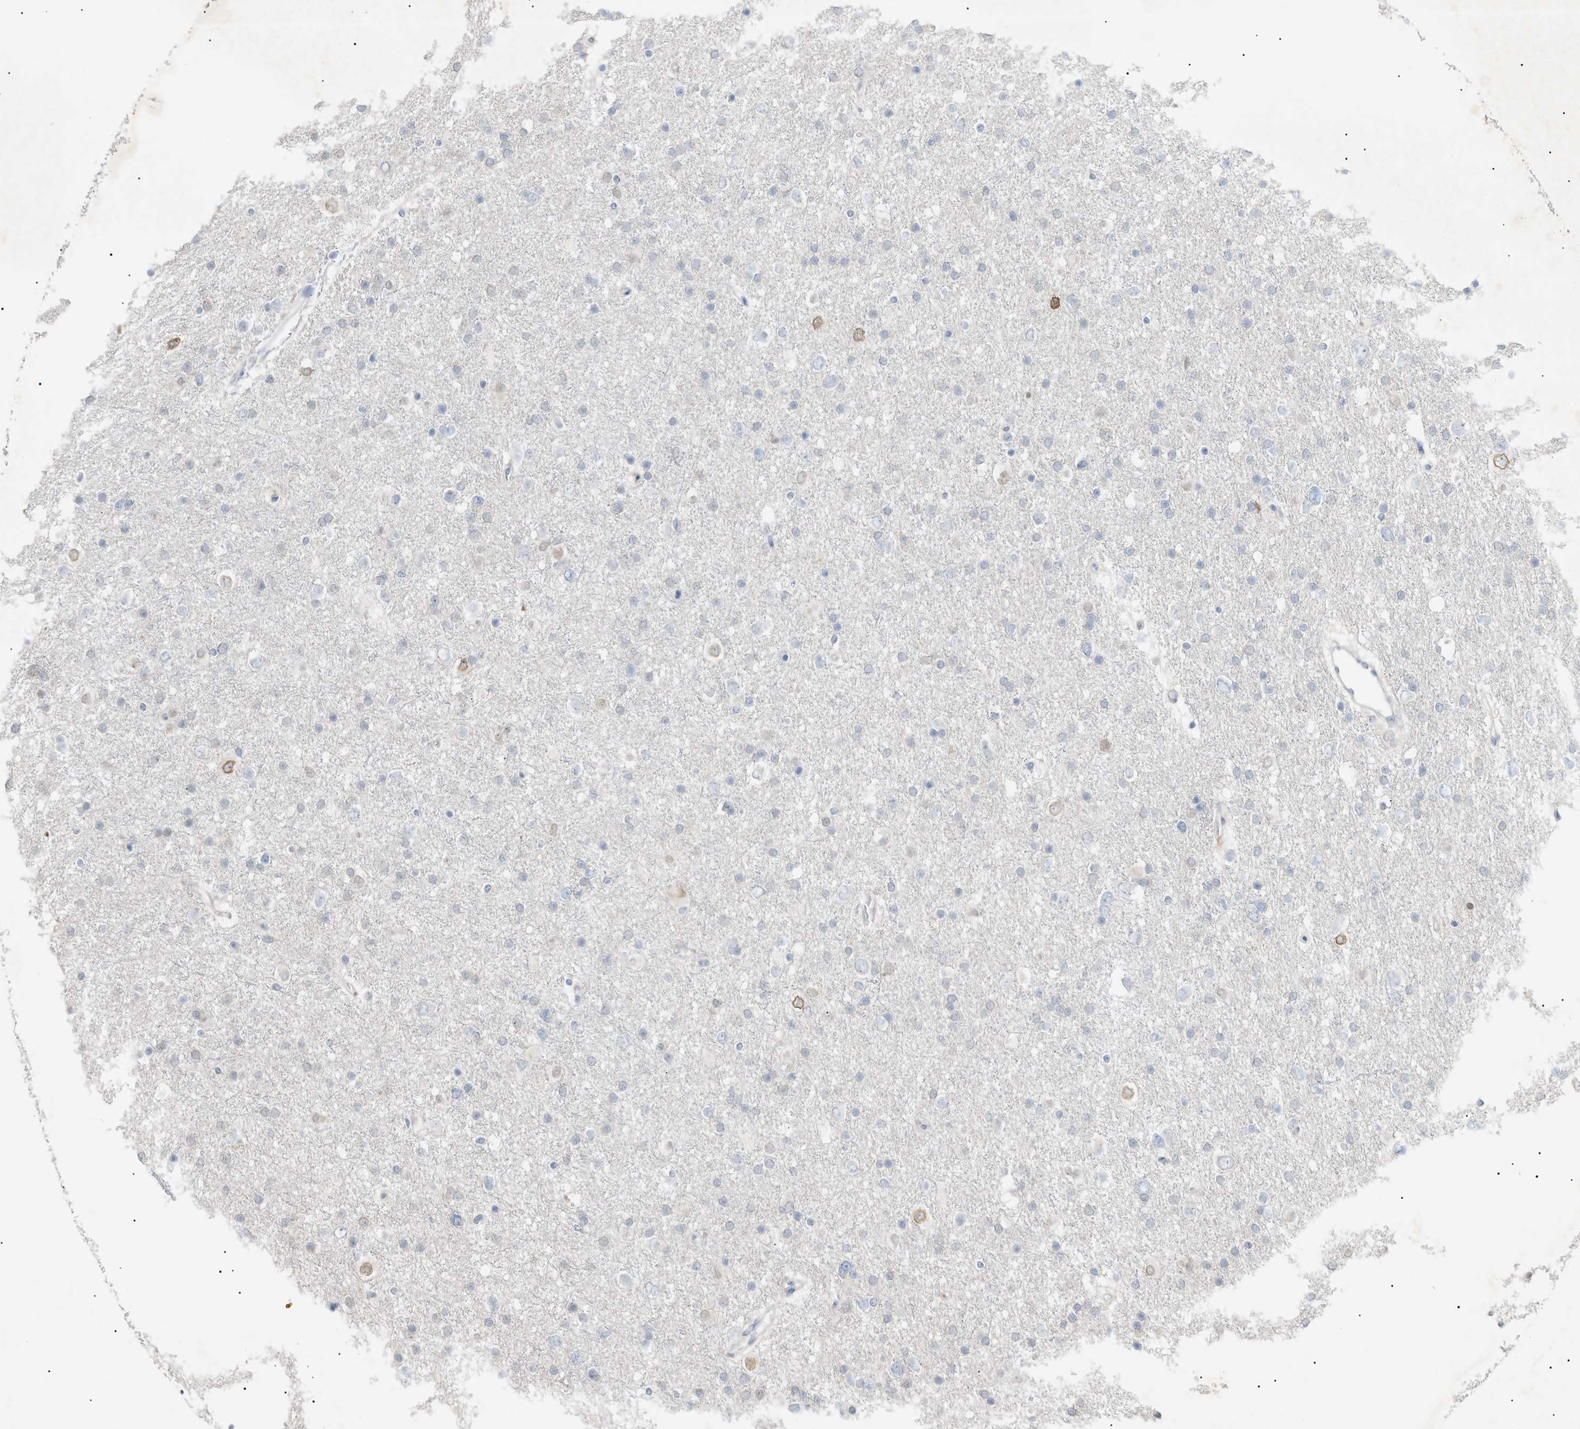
{"staining": {"intensity": "negative", "quantity": "none", "location": "none"}, "tissue": "glioma", "cell_type": "Tumor cells", "image_type": "cancer", "snomed": [{"axis": "morphology", "description": "Glioma, malignant, Low grade"}, {"axis": "topography", "description": "Brain"}], "caption": "Protein analysis of glioma displays no significant positivity in tumor cells.", "gene": "SLC25A31", "patient": {"sex": "female", "age": 37}}